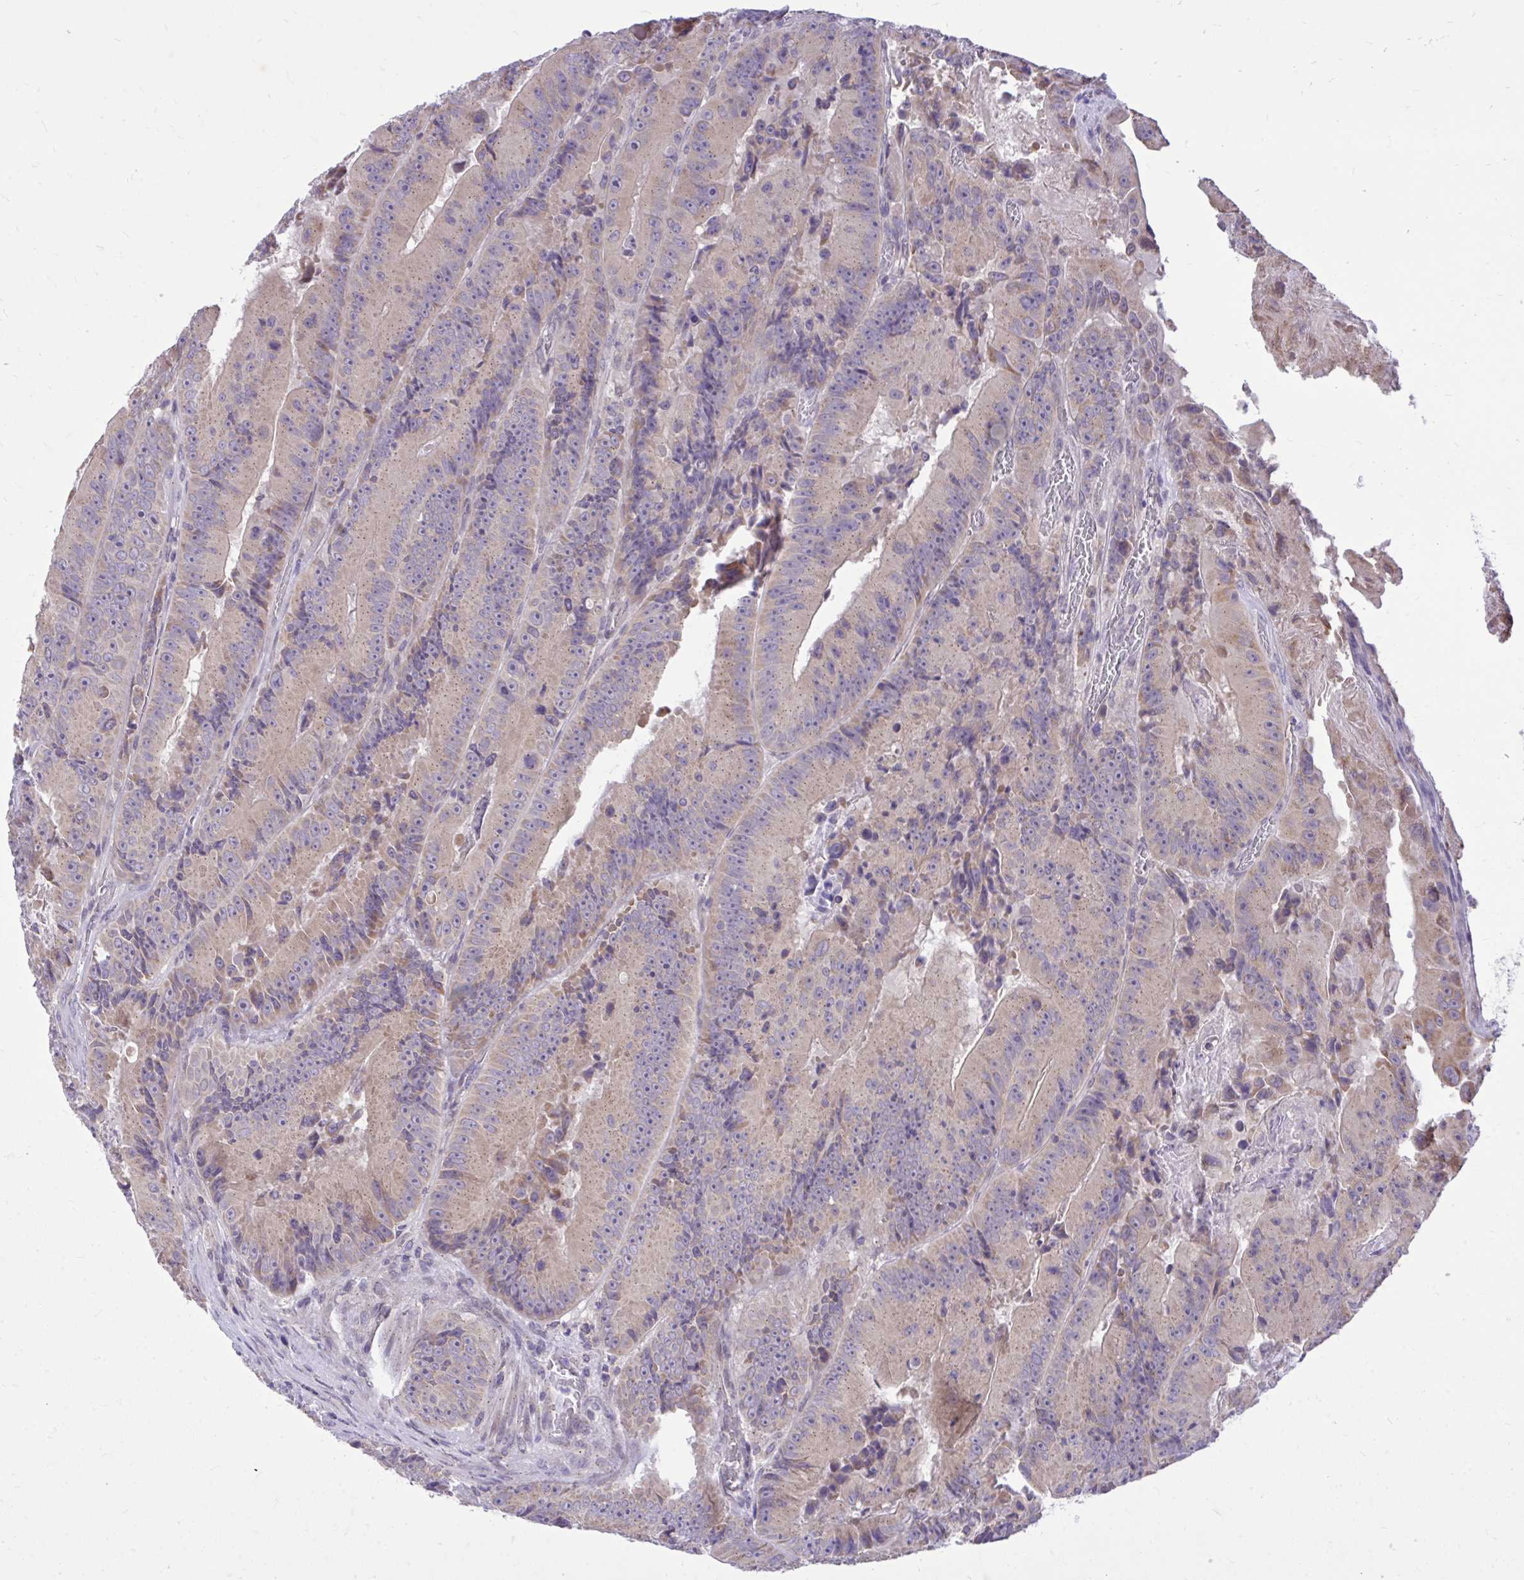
{"staining": {"intensity": "weak", "quantity": "<25%", "location": "cytoplasmic/membranous"}, "tissue": "colorectal cancer", "cell_type": "Tumor cells", "image_type": "cancer", "snomed": [{"axis": "morphology", "description": "Adenocarcinoma, NOS"}, {"axis": "topography", "description": "Colon"}], "caption": "This is an IHC image of human colorectal cancer (adenocarcinoma). There is no expression in tumor cells.", "gene": "CEACAM18", "patient": {"sex": "female", "age": 86}}